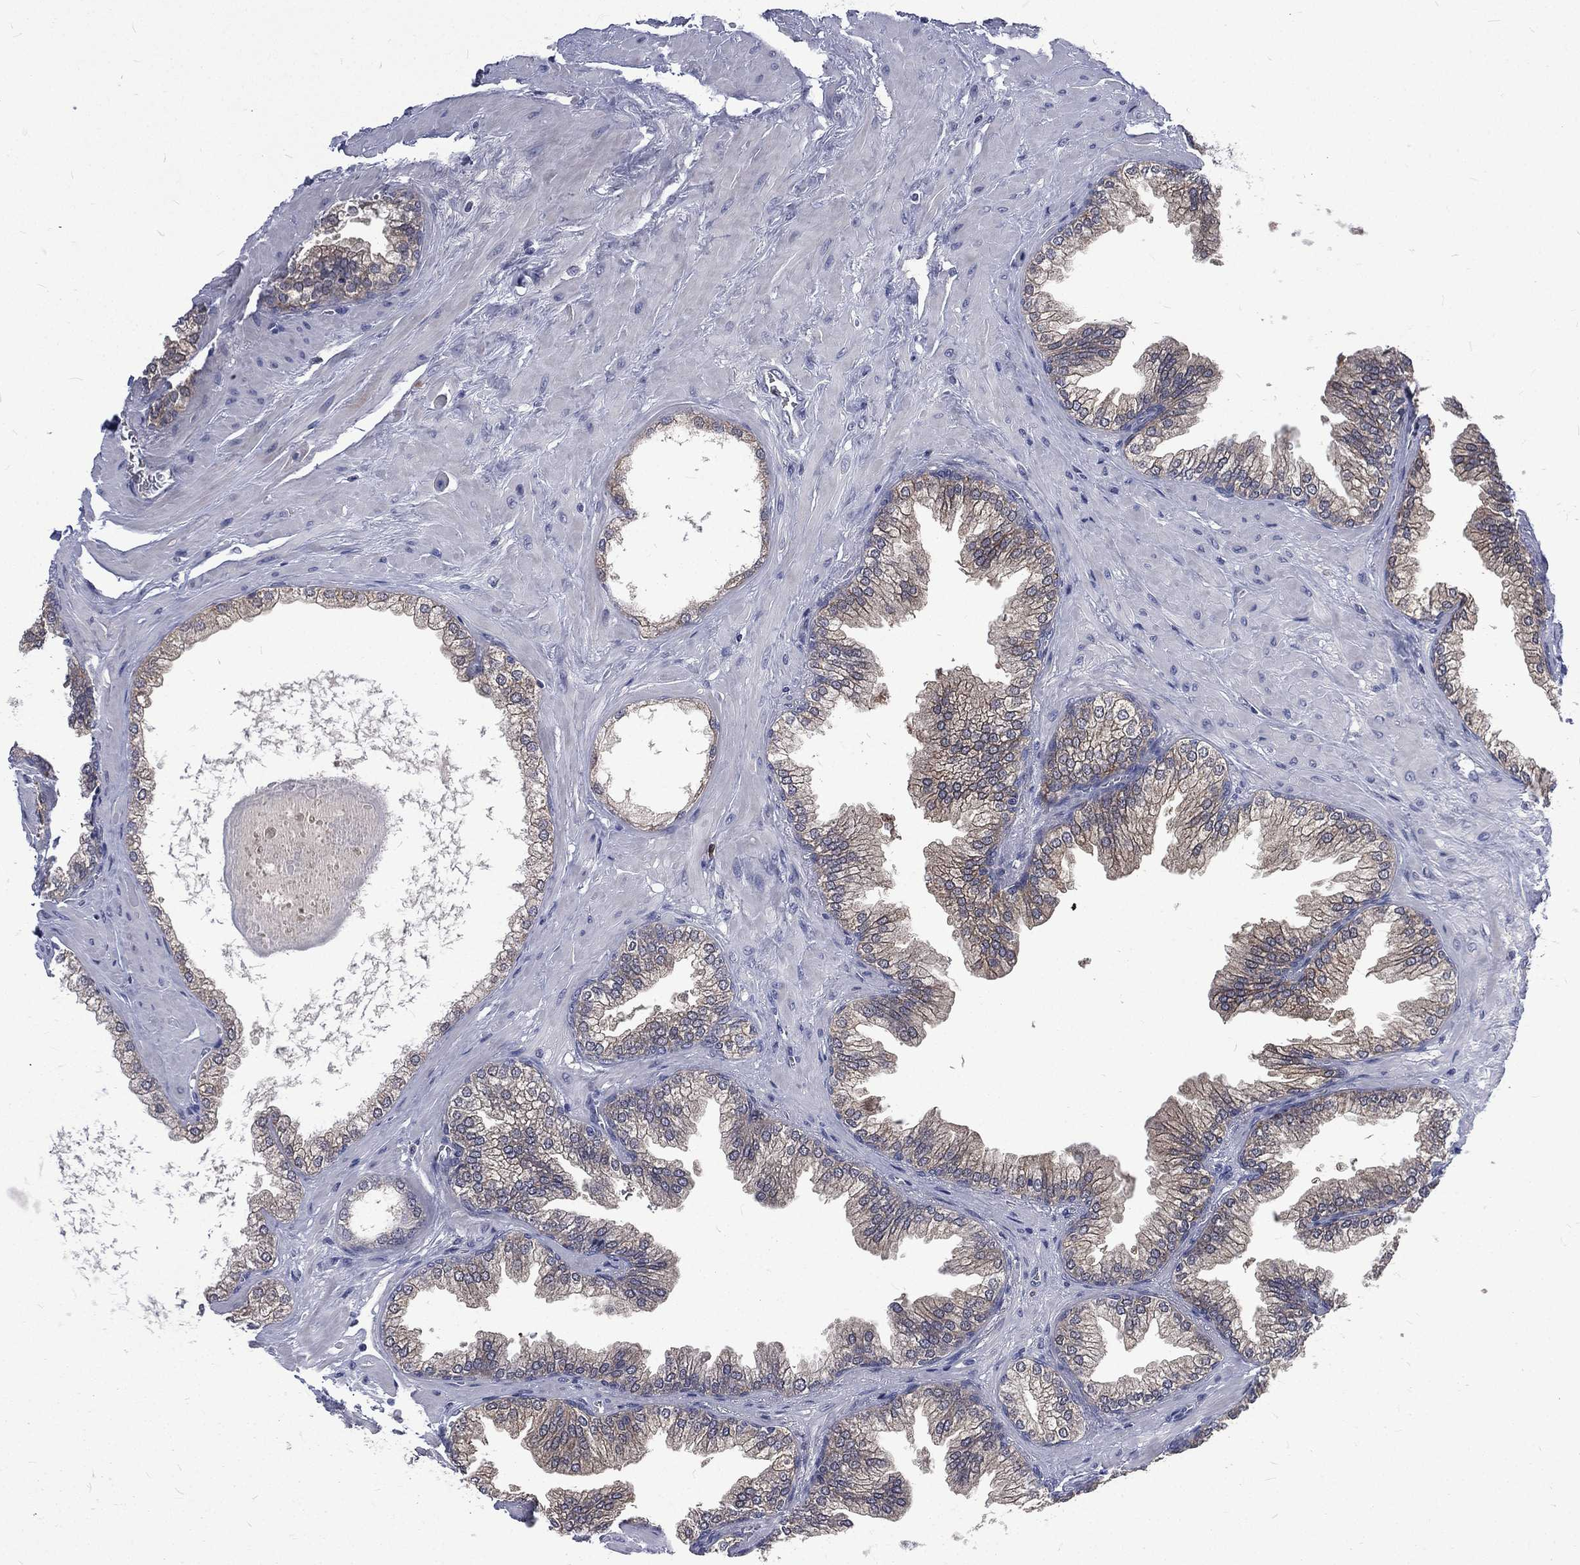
{"staining": {"intensity": "weak", "quantity": "25%-75%", "location": "cytoplasmic/membranous"}, "tissue": "prostate cancer", "cell_type": "Tumor cells", "image_type": "cancer", "snomed": [{"axis": "morphology", "description": "Adenocarcinoma, Low grade"}, {"axis": "topography", "description": "Prostate"}], "caption": "Immunohistochemical staining of human prostate cancer displays low levels of weak cytoplasmic/membranous protein staining in about 25%-75% of tumor cells.", "gene": "CA12", "patient": {"sex": "male", "age": 72}}